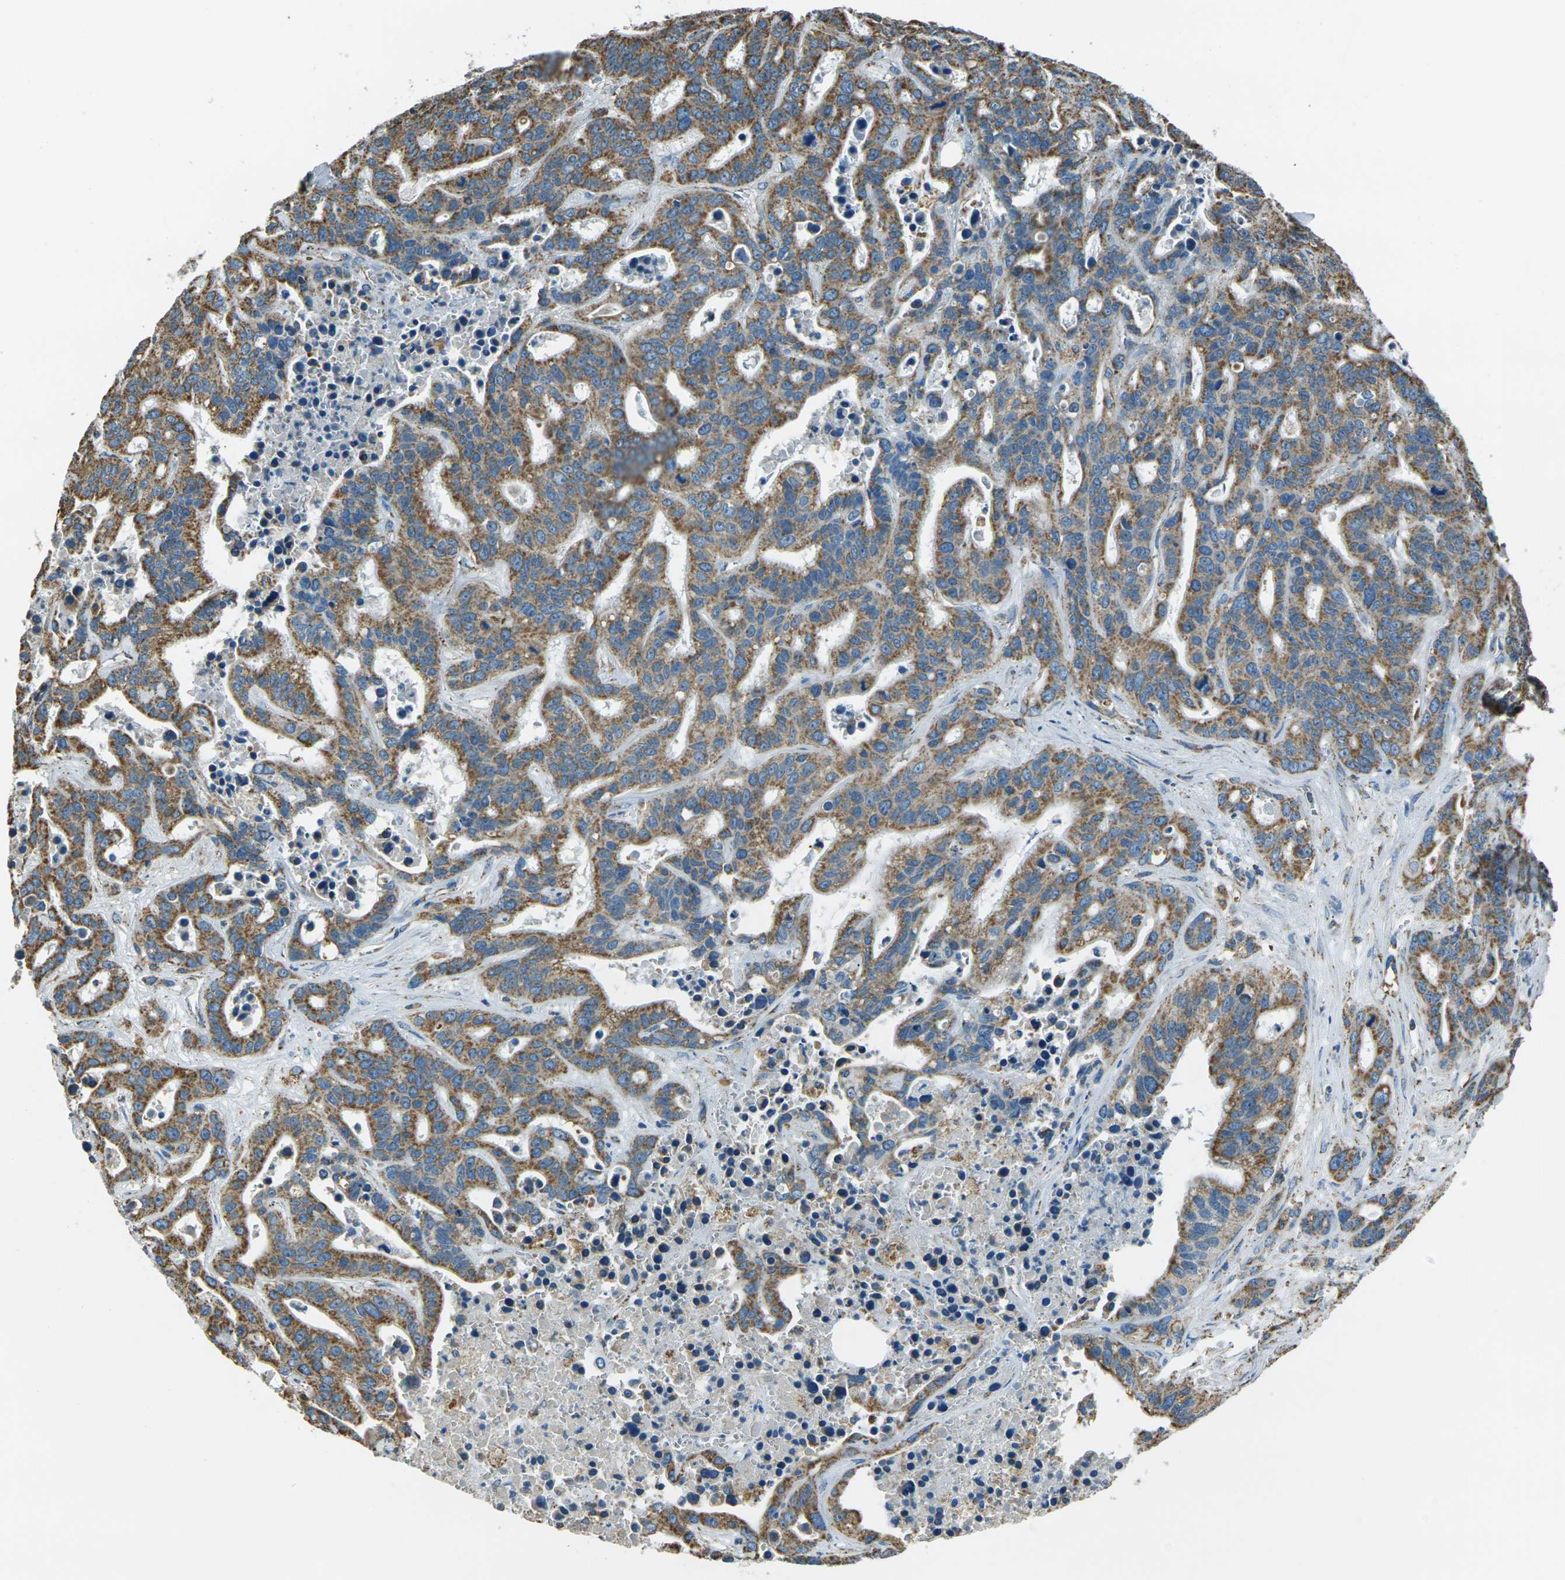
{"staining": {"intensity": "moderate", "quantity": ">75%", "location": "cytoplasmic/membranous"}, "tissue": "liver cancer", "cell_type": "Tumor cells", "image_type": "cancer", "snomed": [{"axis": "morphology", "description": "Cholangiocarcinoma"}, {"axis": "topography", "description": "Liver"}], "caption": "Protein expression analysis of liver cholangiocarcinoma reveals moderate cytoplasmic/membranous staining in about >75% of tumor cells.", "gene": "IRF3", "patient": {"sex": "female", "age": 65}}